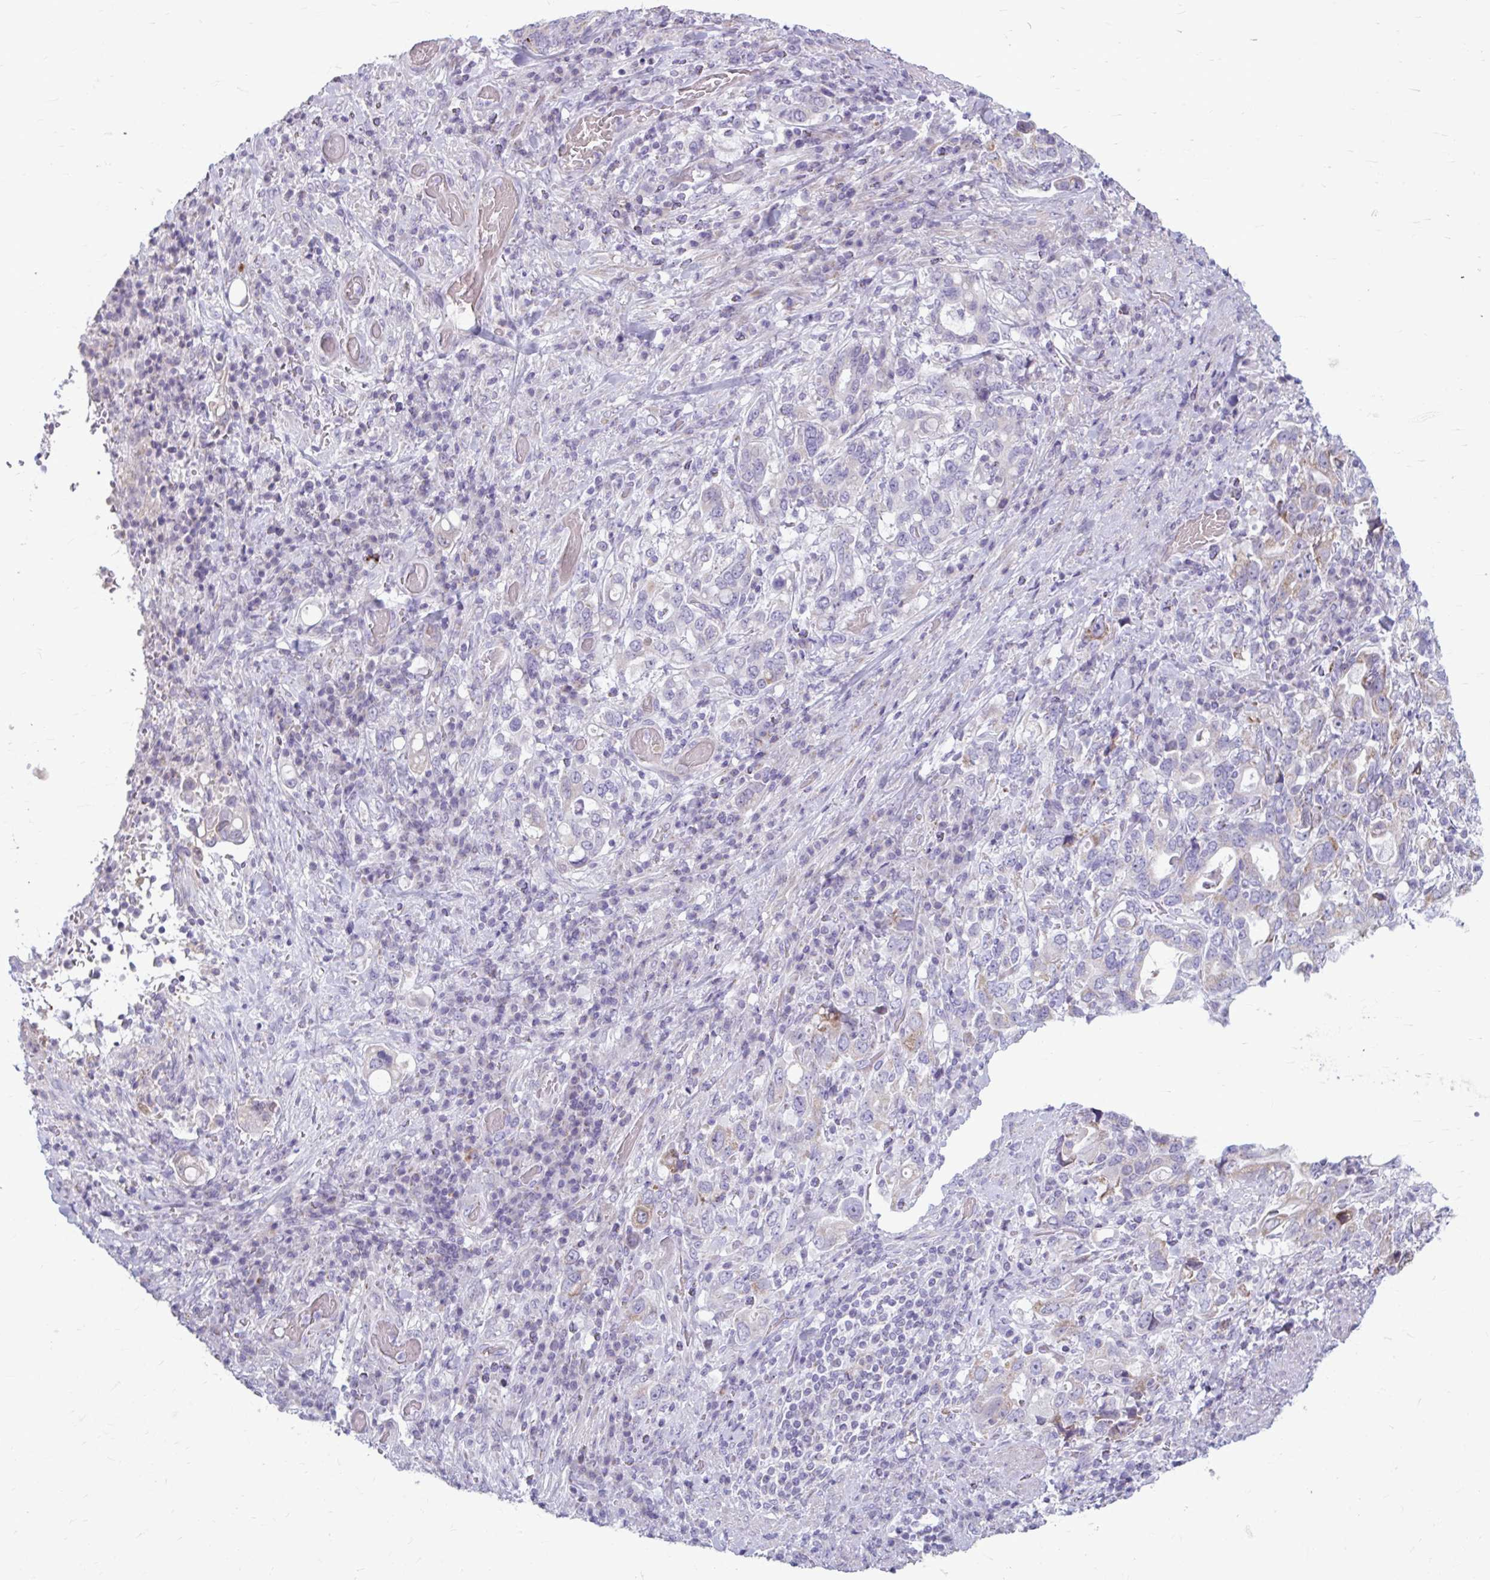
{"staining": {"intensity": "negative", "quantity": "none", "location": "none"}, "tissue": "stomach cancer", "cell_type": "Tumor cells", "image_type": "cancer", "snomed": [{"axis": "morphology", "description": "Adenocarcinoma, NOS"}, {"axis": "topography", "description": "Stomach, upper"}, {"axis": "topography", "description": "Stomach"}], "caption": "A photomicrograph of human adenocarcinoma (stomach) is negative for staining in tumor cells.", "gene": "MSMO1", "patient": {"sex": "male", "age": 62}}